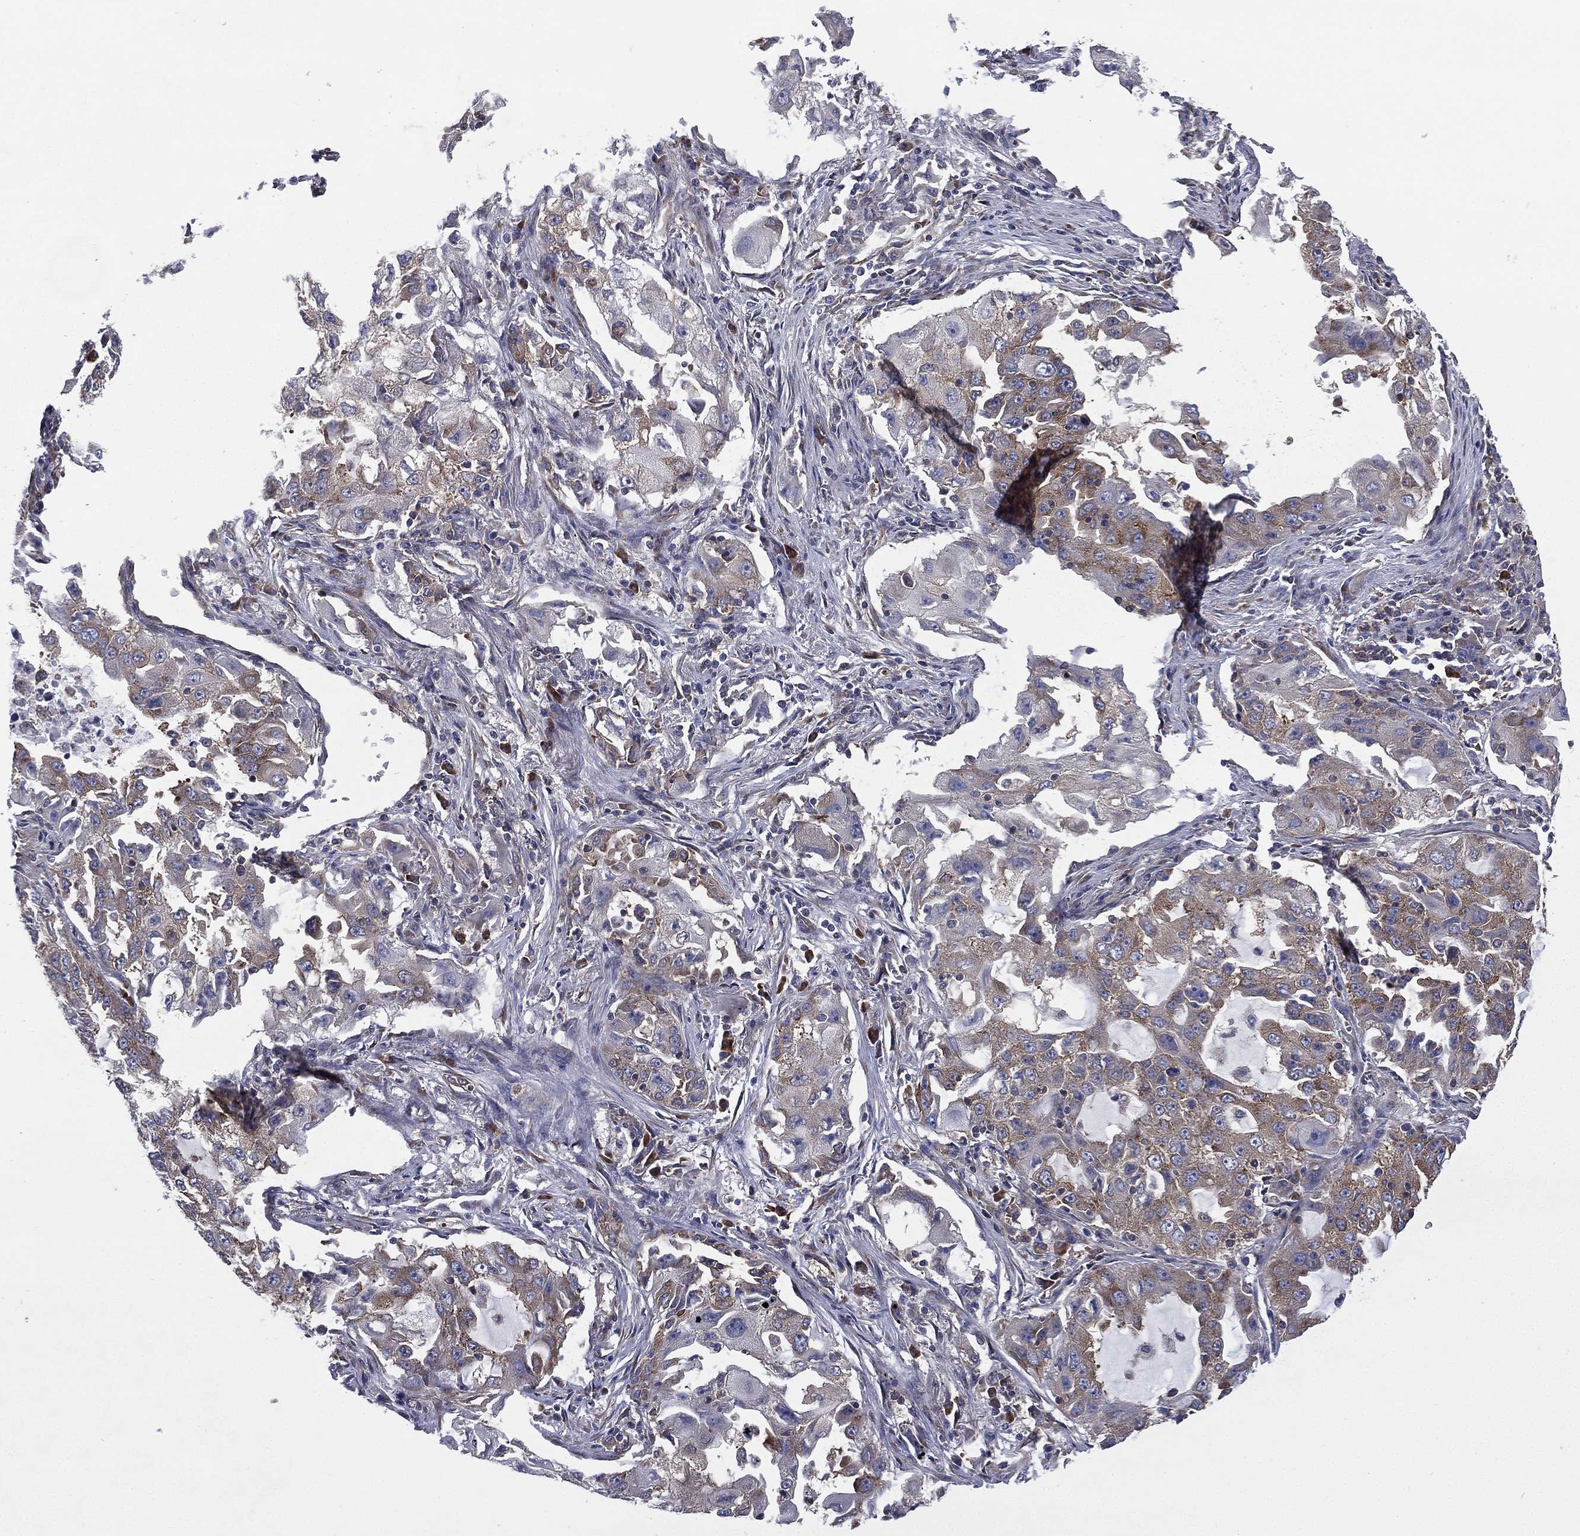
{"staining": {"intensity": "weak", "quantity": "25%-75%", "location": "cytoplasmic/membranous"}, "tissue": "lung cancer", "cell_type": "Tumor cells", "image_type": "cancer", "snomed": [{"axis": "morphology", "description": "Adenocarcinoma, NOS"}, {"axis": "topography", "description": "Lung"}], "caption": "Approximately 25%-75% of tumor cells in adenocarcinoma (lung) reveal weak cytoplasmic/membranous protein expression as visualized by brown immunohistochemical staining.", "gene": "FARSA", "patient": {"sex": "female", "age": 61}}